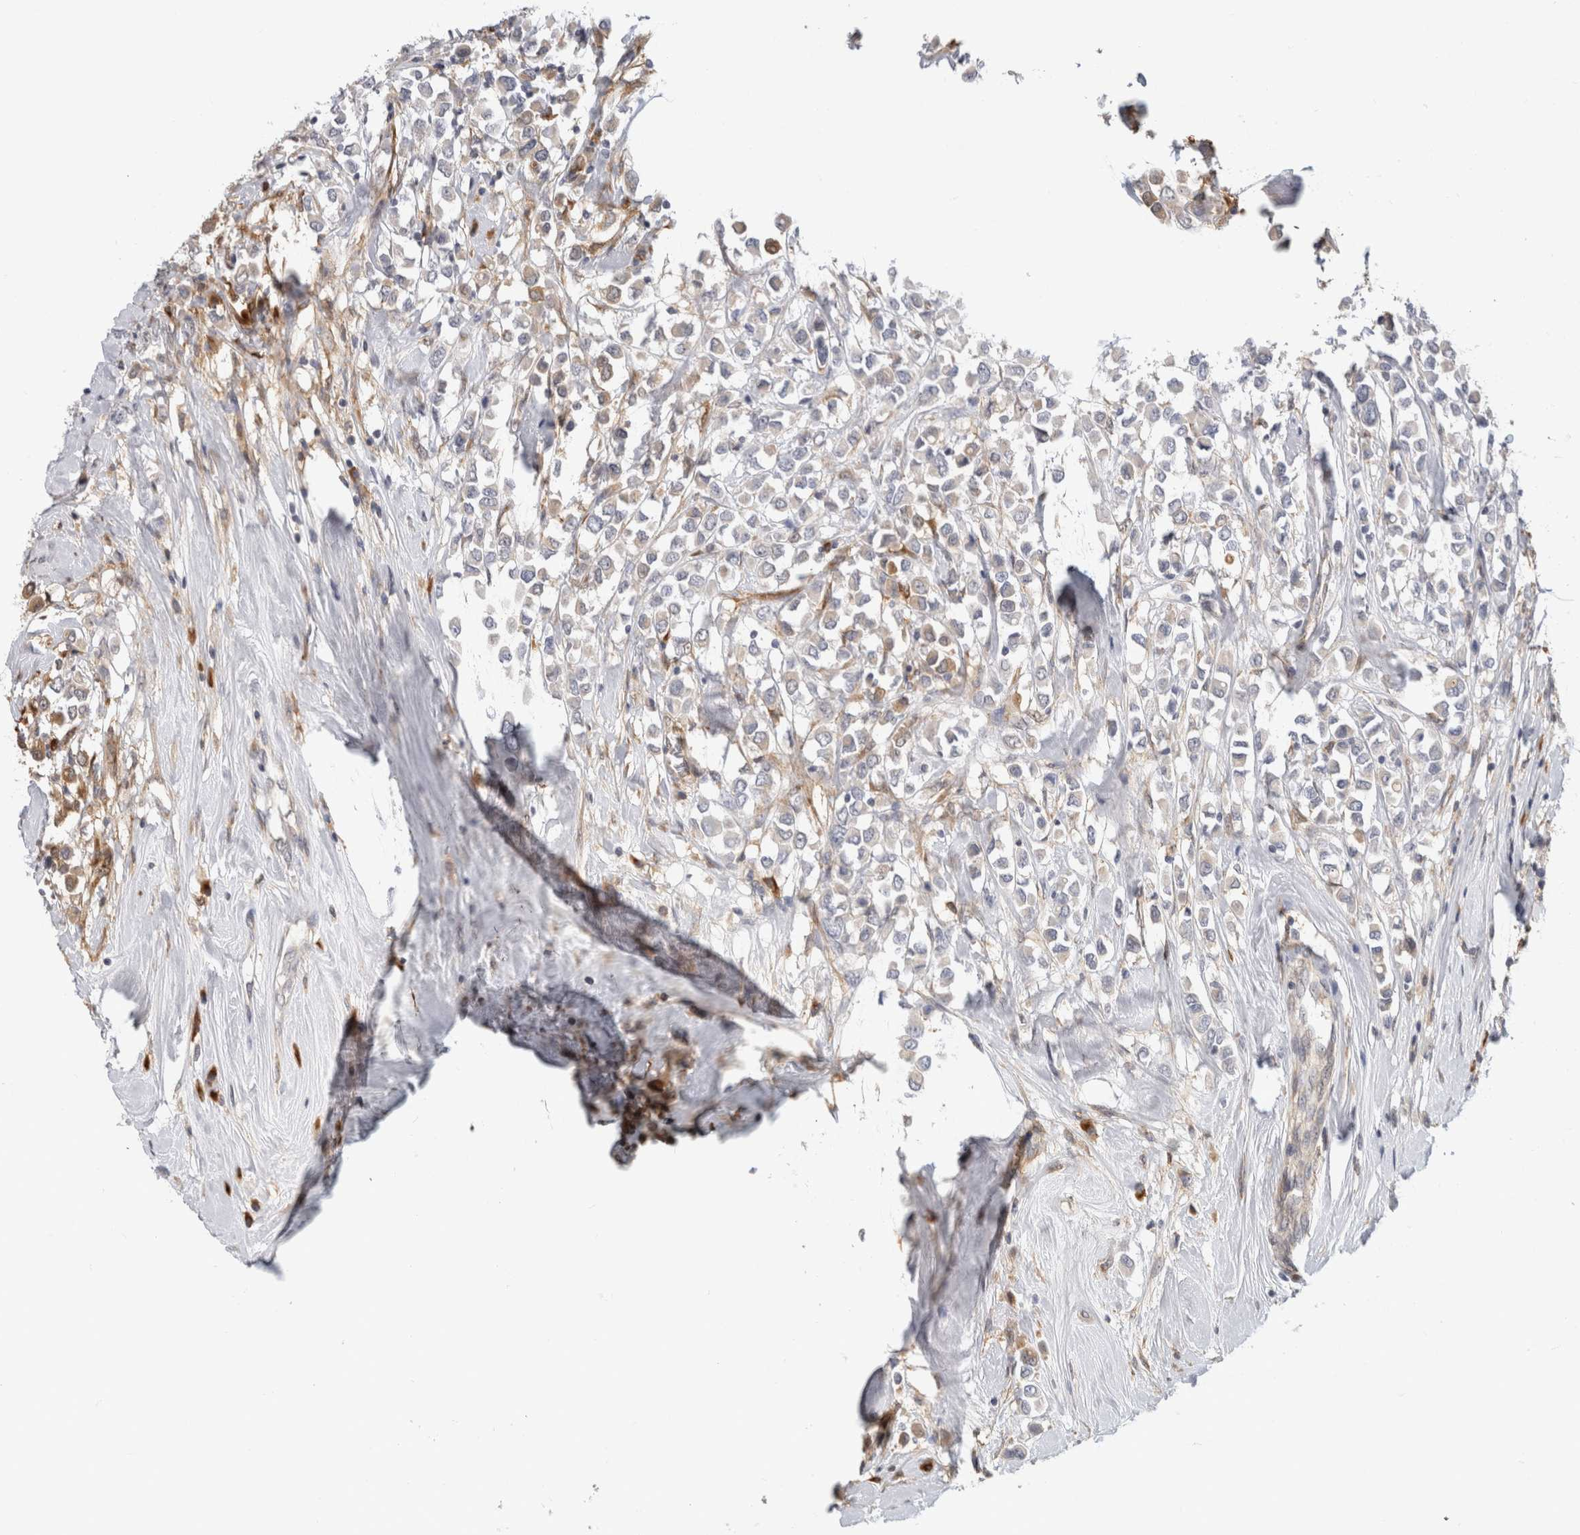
{"staining": {"intensity": "negative", "quantity": "none", "location": "none"}, "tissue": "breast cancer", "cell_type": "Tumor cells", "image_type": "cancer", "snomed": [{"axis": "morphology", "description": "Duct carcinoma"}, {"axis": "topography", "description": "Breast"}], "caption": "High magnification brightfield microscopy of breast cancer (infiltrating ductal carcinoma) stained with DAB (3,3'-diaminobenzidine) (brown) and counterstained with hematoxylin (blue): tumor cells show no significant staining. (Brightfield microscopy of DAB (3,3'-diaminobenzidine) IHC at high magnification).", "gene": "APOL2", "patient": {"sex": "female", "age": 61}}